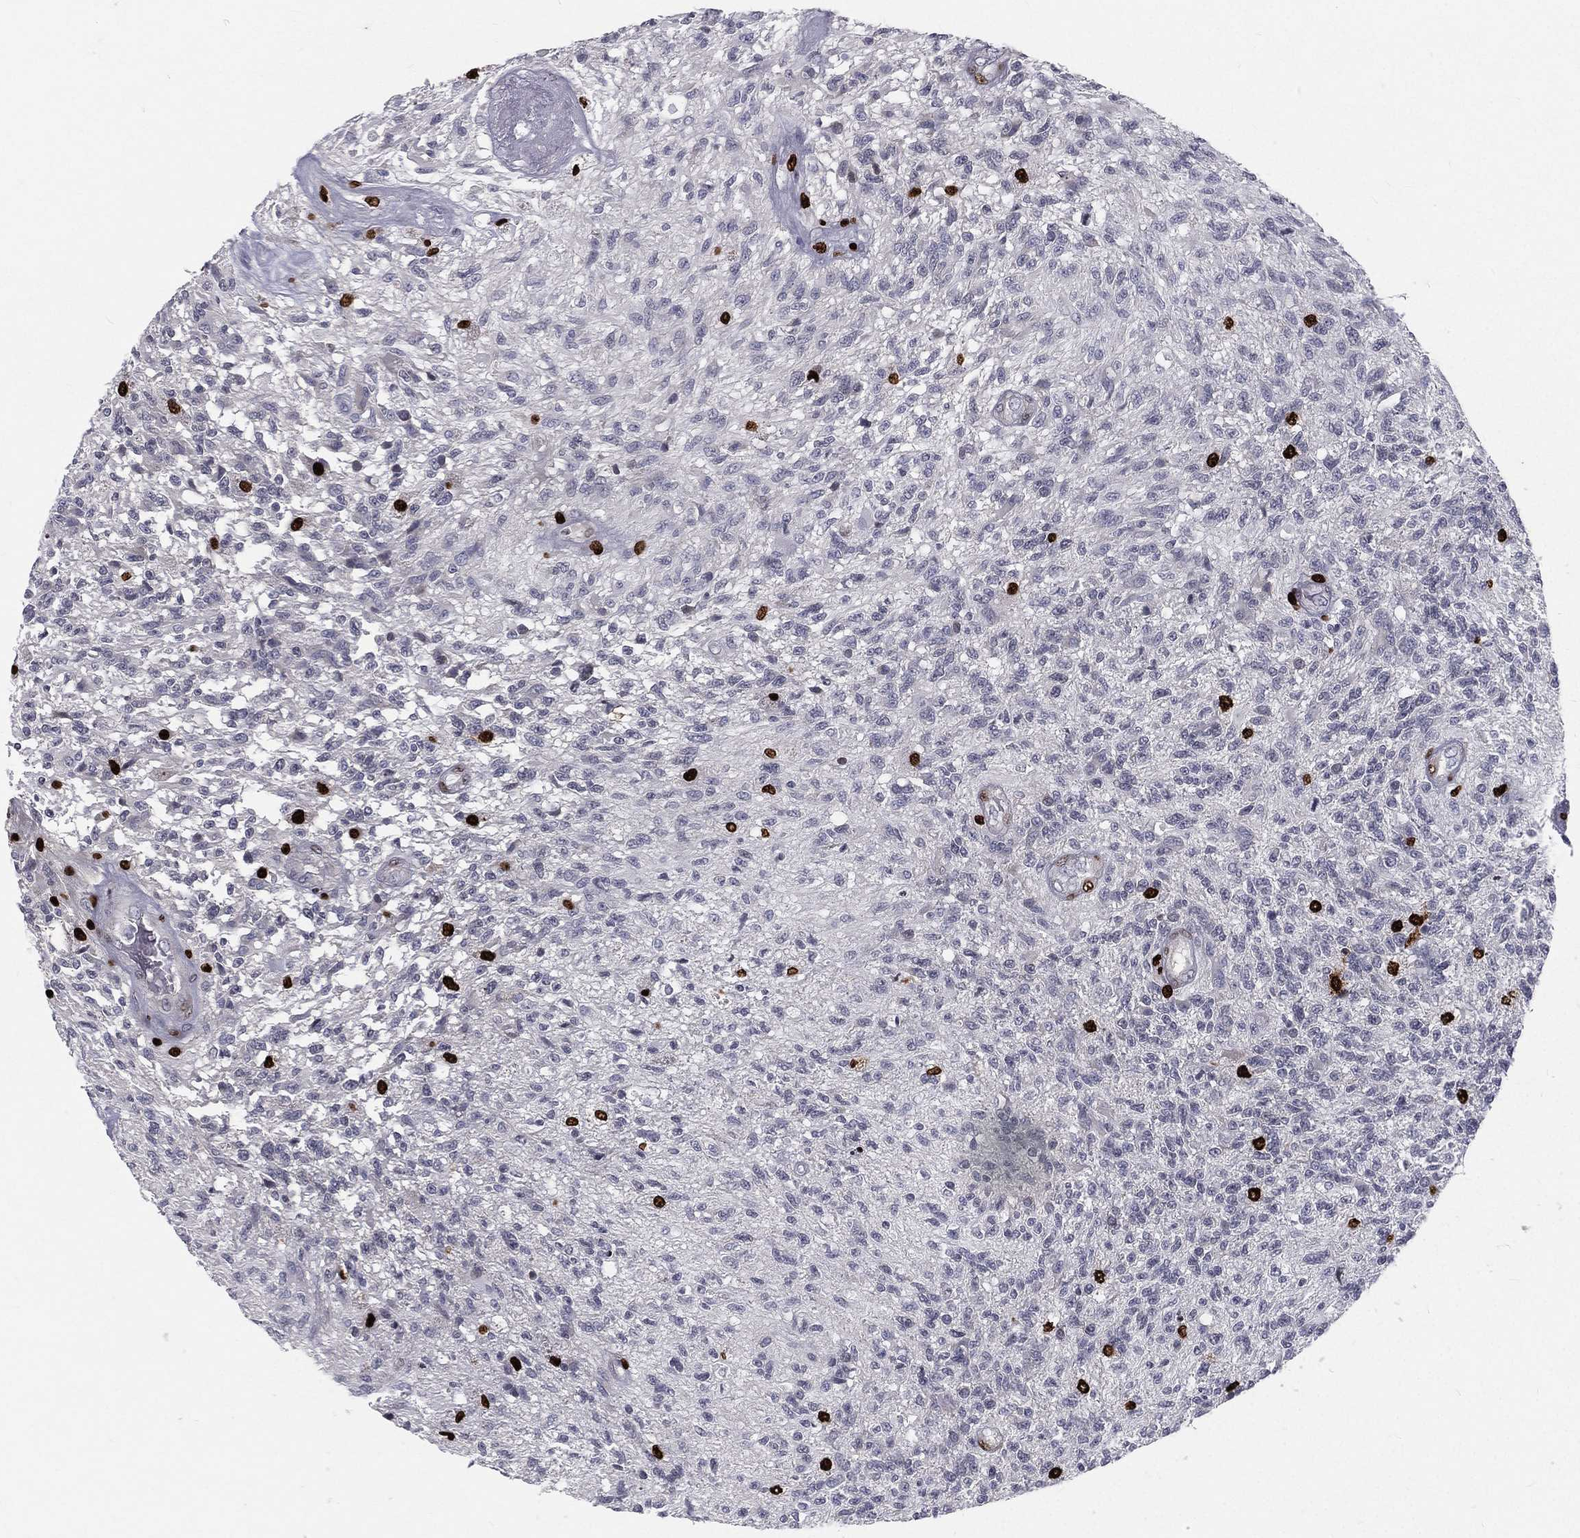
{"staining": {"intensity": "negative", "quantity": "none", "location": "none"}, "tissue": "glioma", "cell_type": "Tumor cells", "image_type": "cancer", "snomed": [{"axis": "morphology", "description": "Glioma, malignant, High grade"}, {"axis": "topography", "description": "Brain"}], "caption": "DAB immunohistochemical staining of human glioma exhibits no significant expression in tumor cells.", "gene": "MNDA", "patient": {"sex": "male", "age": 56}}